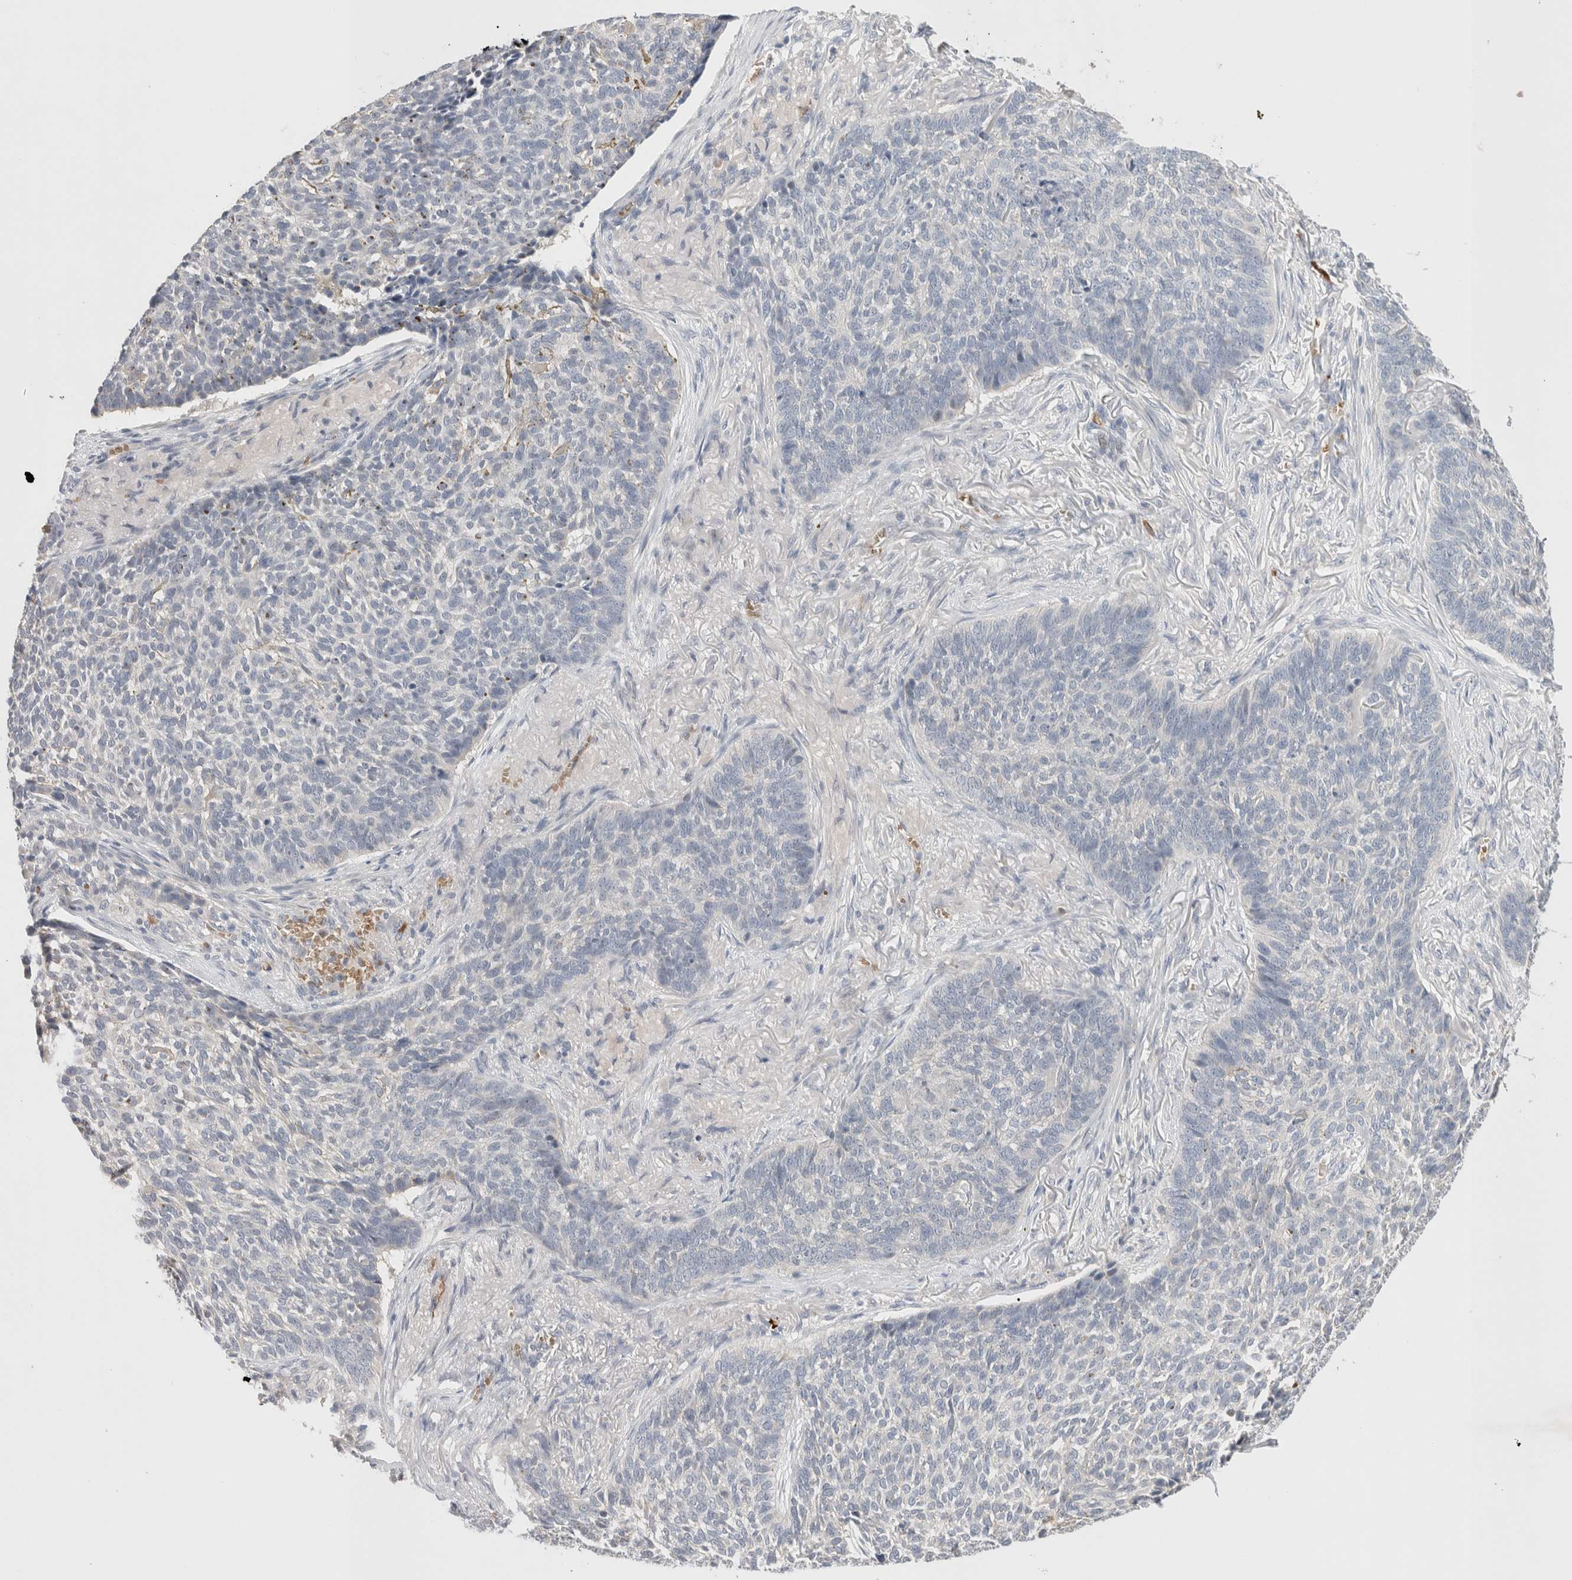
{"staining": {"intensity": "negative", "quantity": "none", "location": "none"}, "tissue": "skin cancer", "cell_type": "Tumor cells", "image_type": "cancer", "snomed": [{"axis": "morphology", "description": "Basal cell carcinoma"}, {"axis": "topography", "description": "Skin"}], "caption": "Photomicrograph shows no significant protein expression in tumor cells of skin basal cell carcinoma. Nuclei are stained in blue.", "gene": "MST1", "patient": {"sex": "male", "age": 85}}